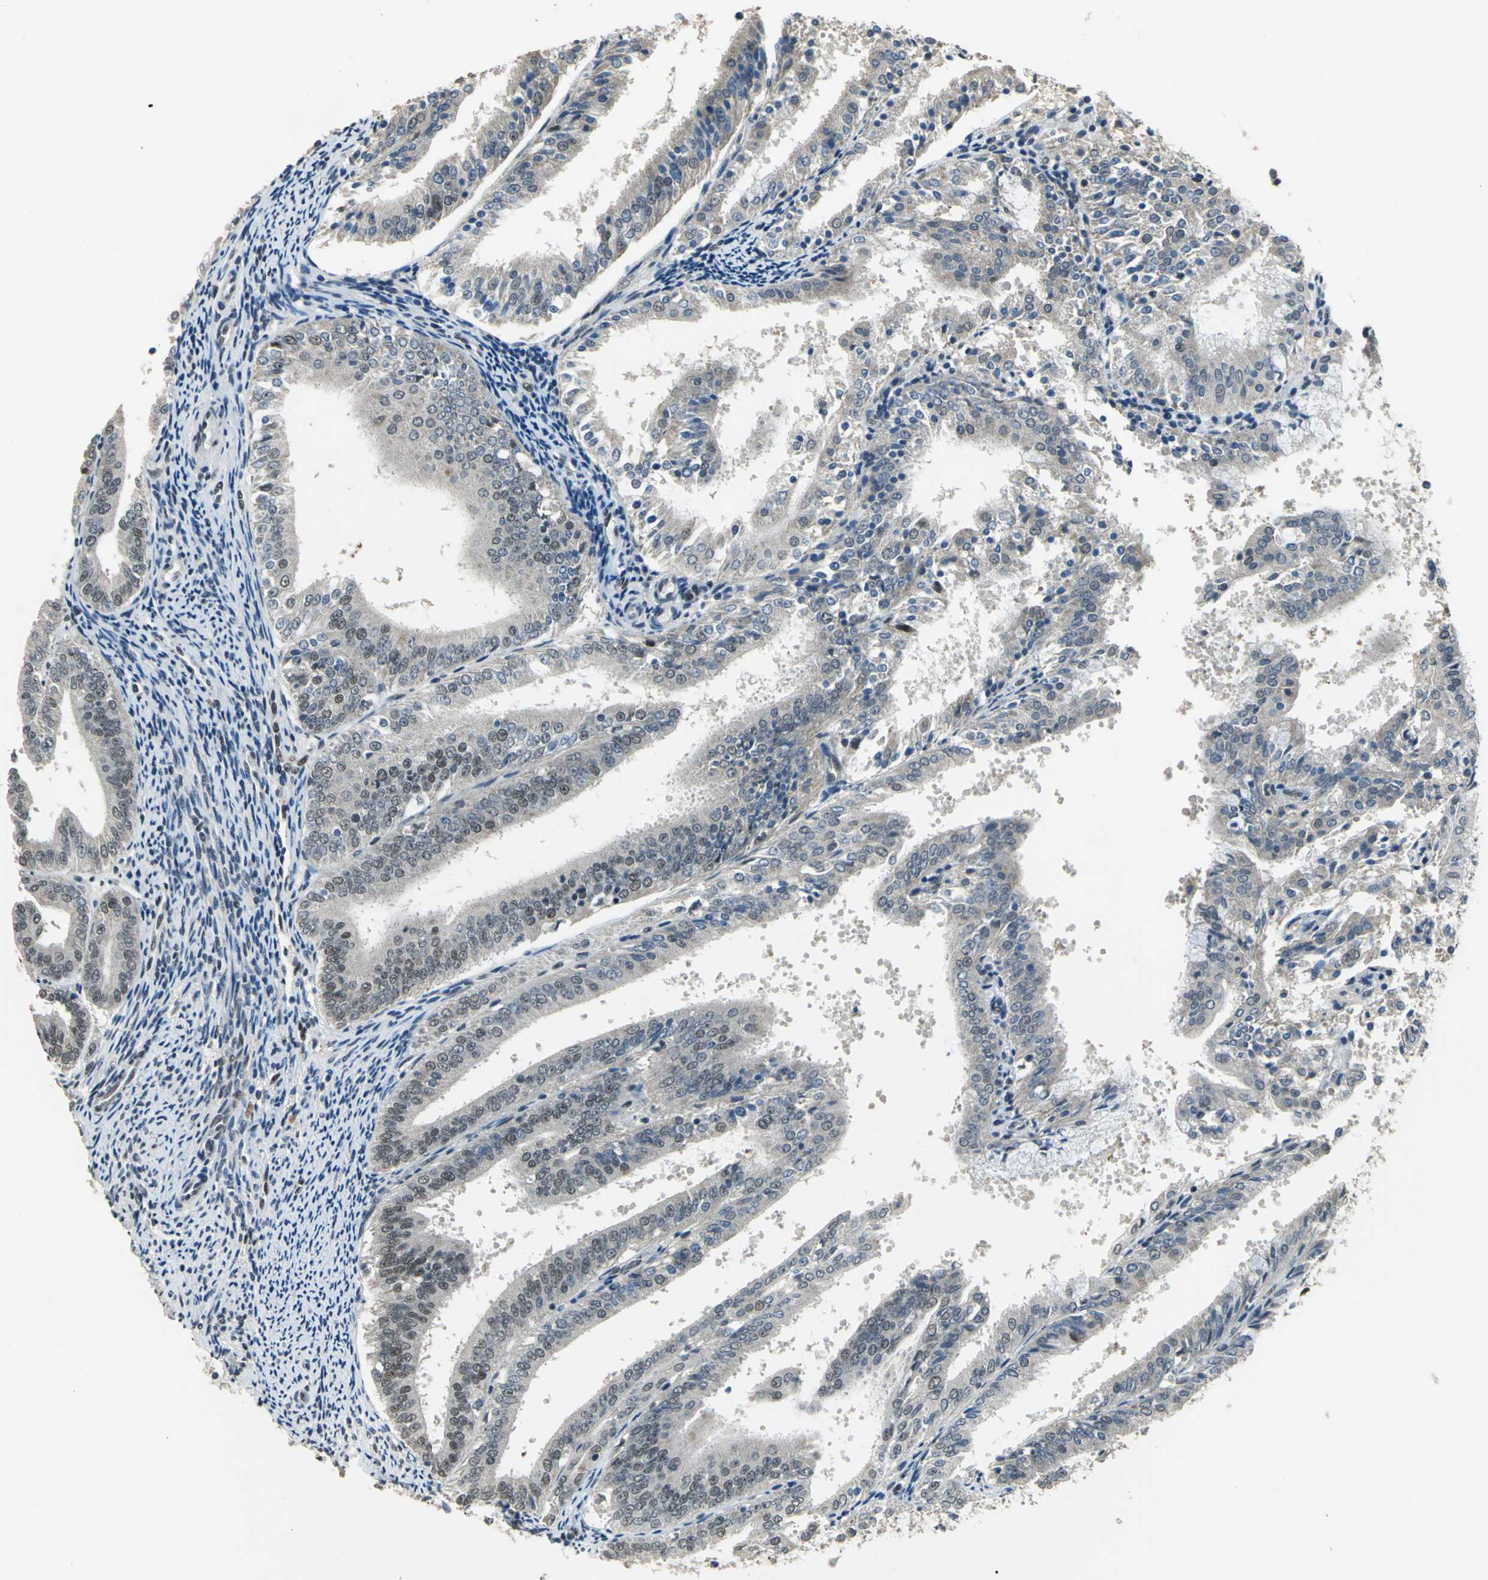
{"staining": {"intensity": "weak", "quantity": "<25%", "location": "cytoplasmic/membranous,nuclear"}, "tissue": "endometrial cancer", "cell_type": "Tumor cells", "image_type": "cancer", "snomed": [{"axis": "morphology", "description": "Adenocarcinoma, NOS"}, {"axis": "topography", "description": "Endometrium"}], "caption": "DAB immunohistochemical staining of human endometrial cancer (adenocarcinoma) shows no significant positivity in tumor cells.", "gene": "ELF2", "patient": {"sex": "female", "age": 63}}